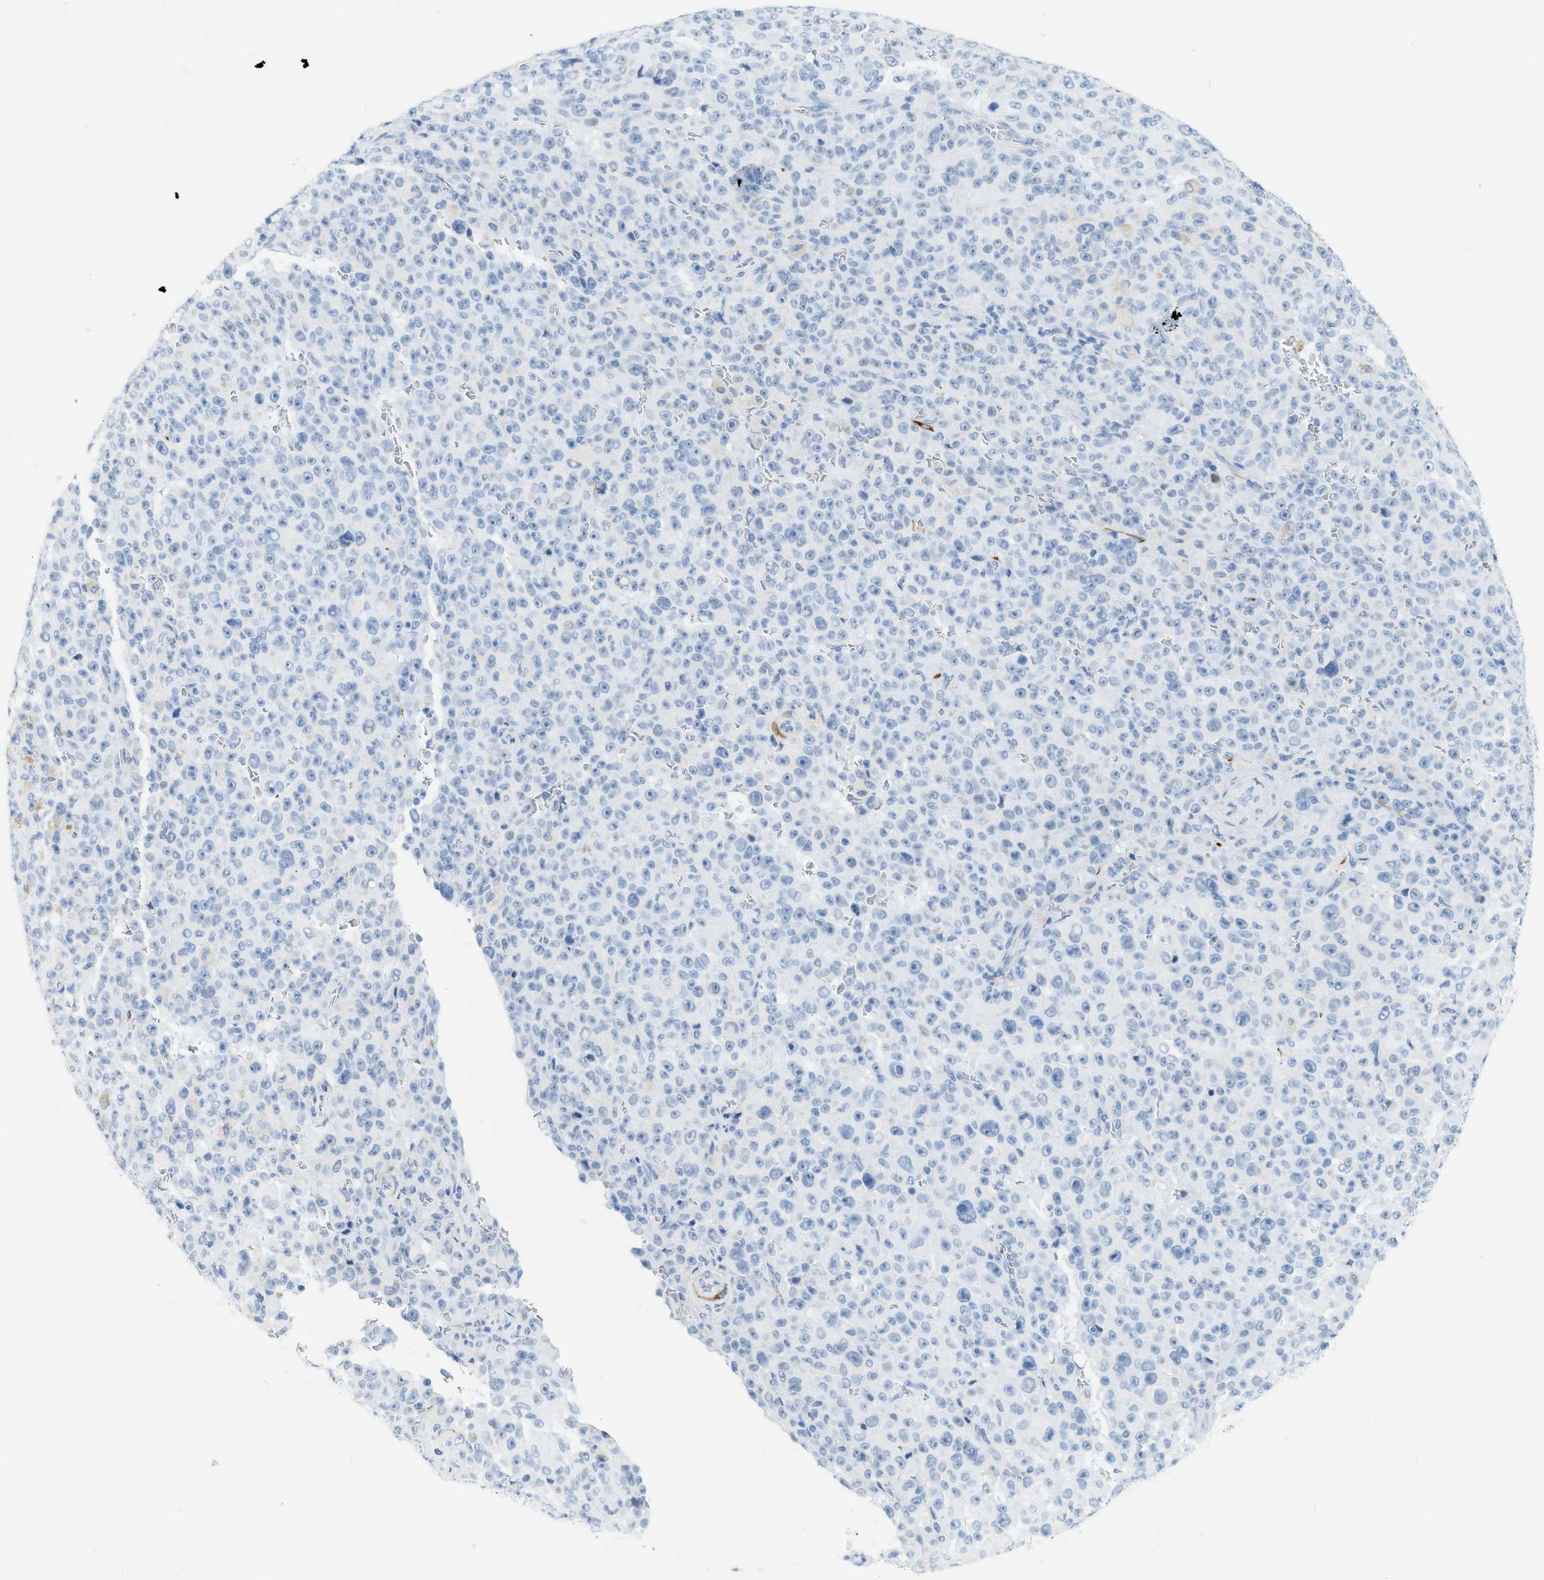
{"staining": {"intensity": "negative", "quantity": "none", "location": "none"}, "tissue": "melanoma", "cell_type": "Tumor cells", "image_type": "cancer", "snomed": [{"axis": "morphology", "description": "Malignant melanoma, NOS"}, {"axis": "topography", "description": "Skin"}], "caption": "High magnification brightfield microscopy of malignant melanoma stained with DAB (3,3'-diaminobenzidine) (brown) and counterstained with hematoxylin (blue): tumor cells show no significant positivity.", "gene": "DES", "patient": {"sex": "female", "age": 82}}